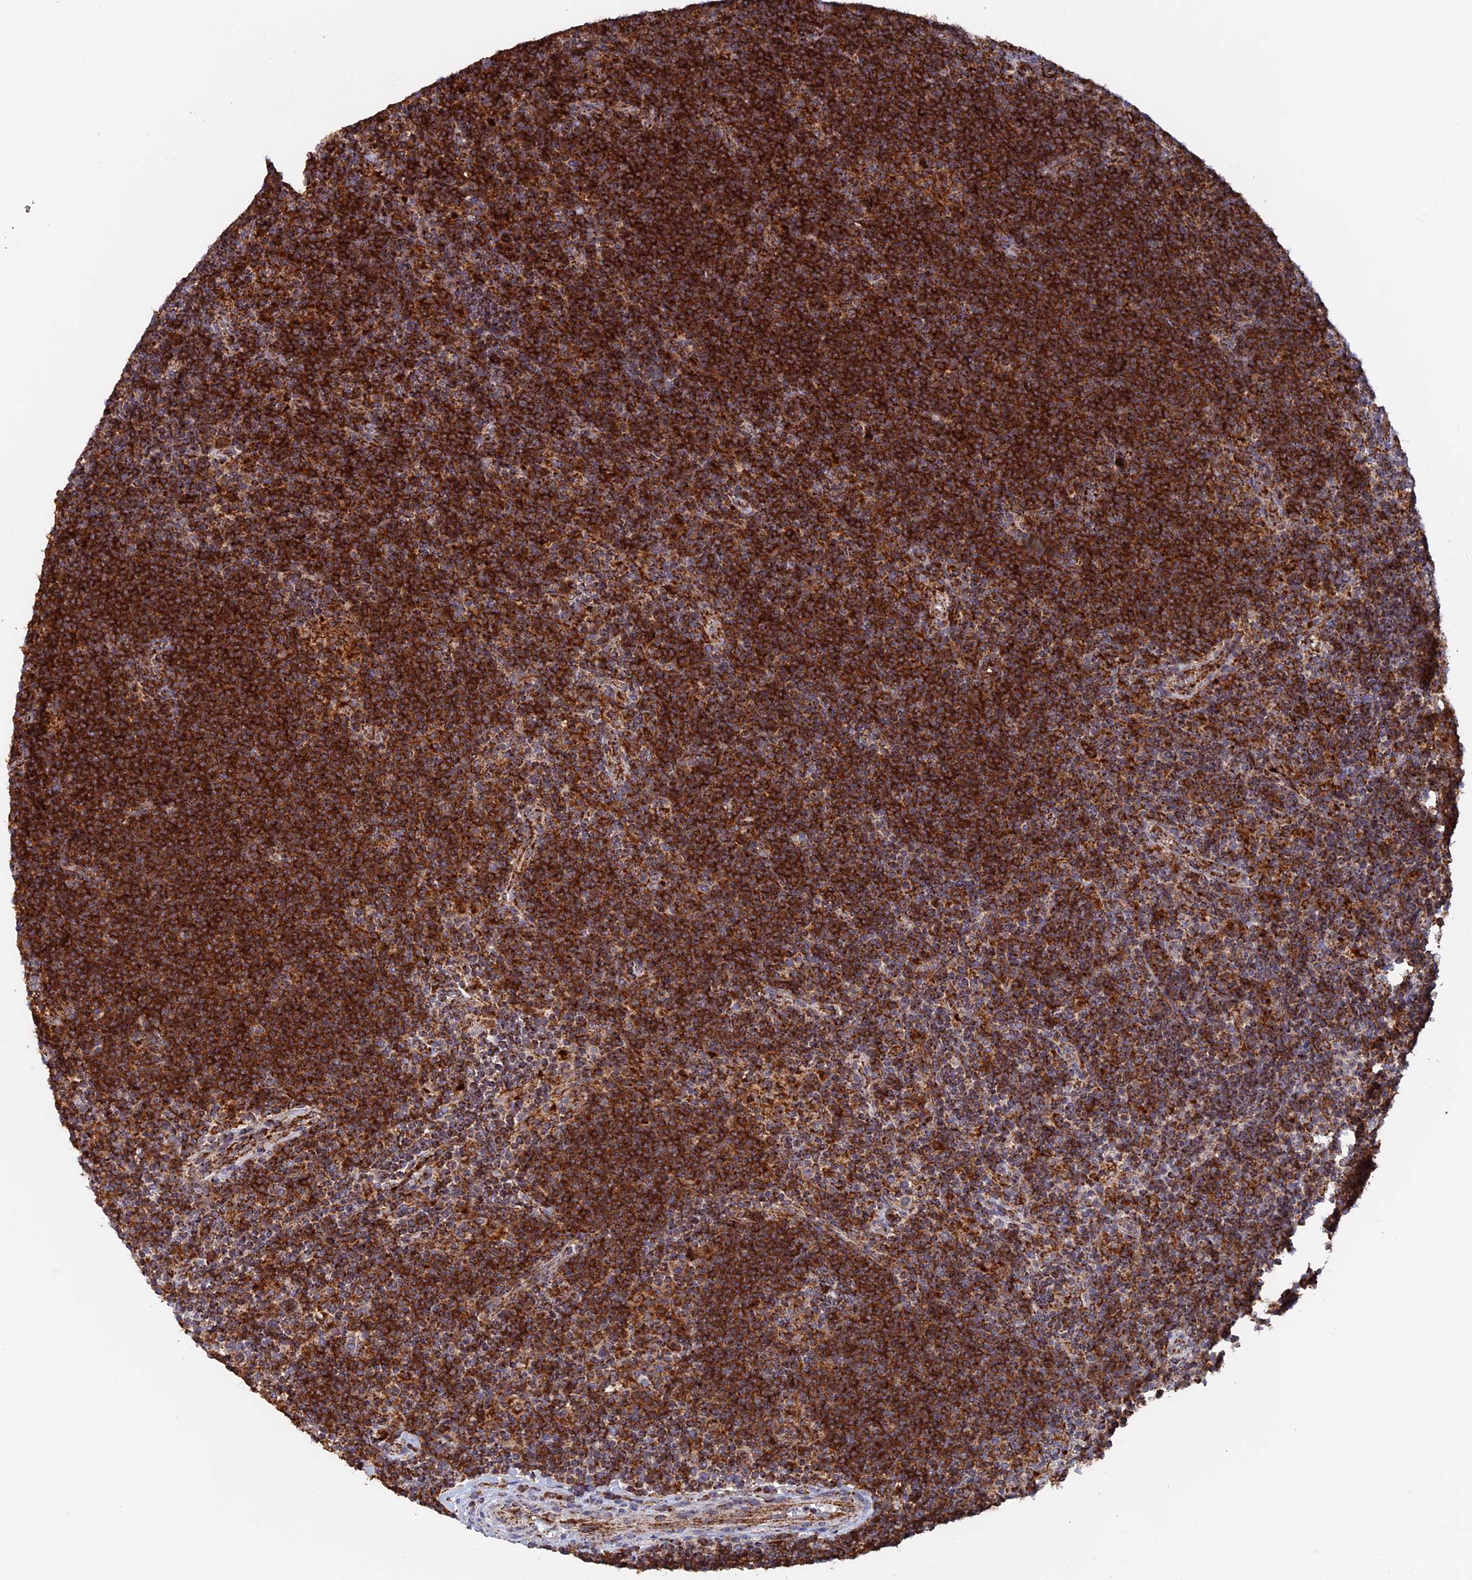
{"staining": {"intensity": "moderate", "quantity": ">75%", "location": "cytoplasmic/membranous"}, "tissue": "lymphoma", "cell_type": "Tumor cells", "image_type": "cancer", "snomed": [{"axis": "morphology", "description": "Hodgkin's disease, NOS"}, {"axis": "topography", "description": "Lymph node"}], "caption": "Immunohistochemistry (IHC) micrograph of human Hodgkin's disease stained for a protein (brown), which shows medium levels of moderate cytoplasmic/membranous expression in about >75% of tumor cells.", "gene": "DTYMK", "patient": {"sex": "female", "age": 57}}